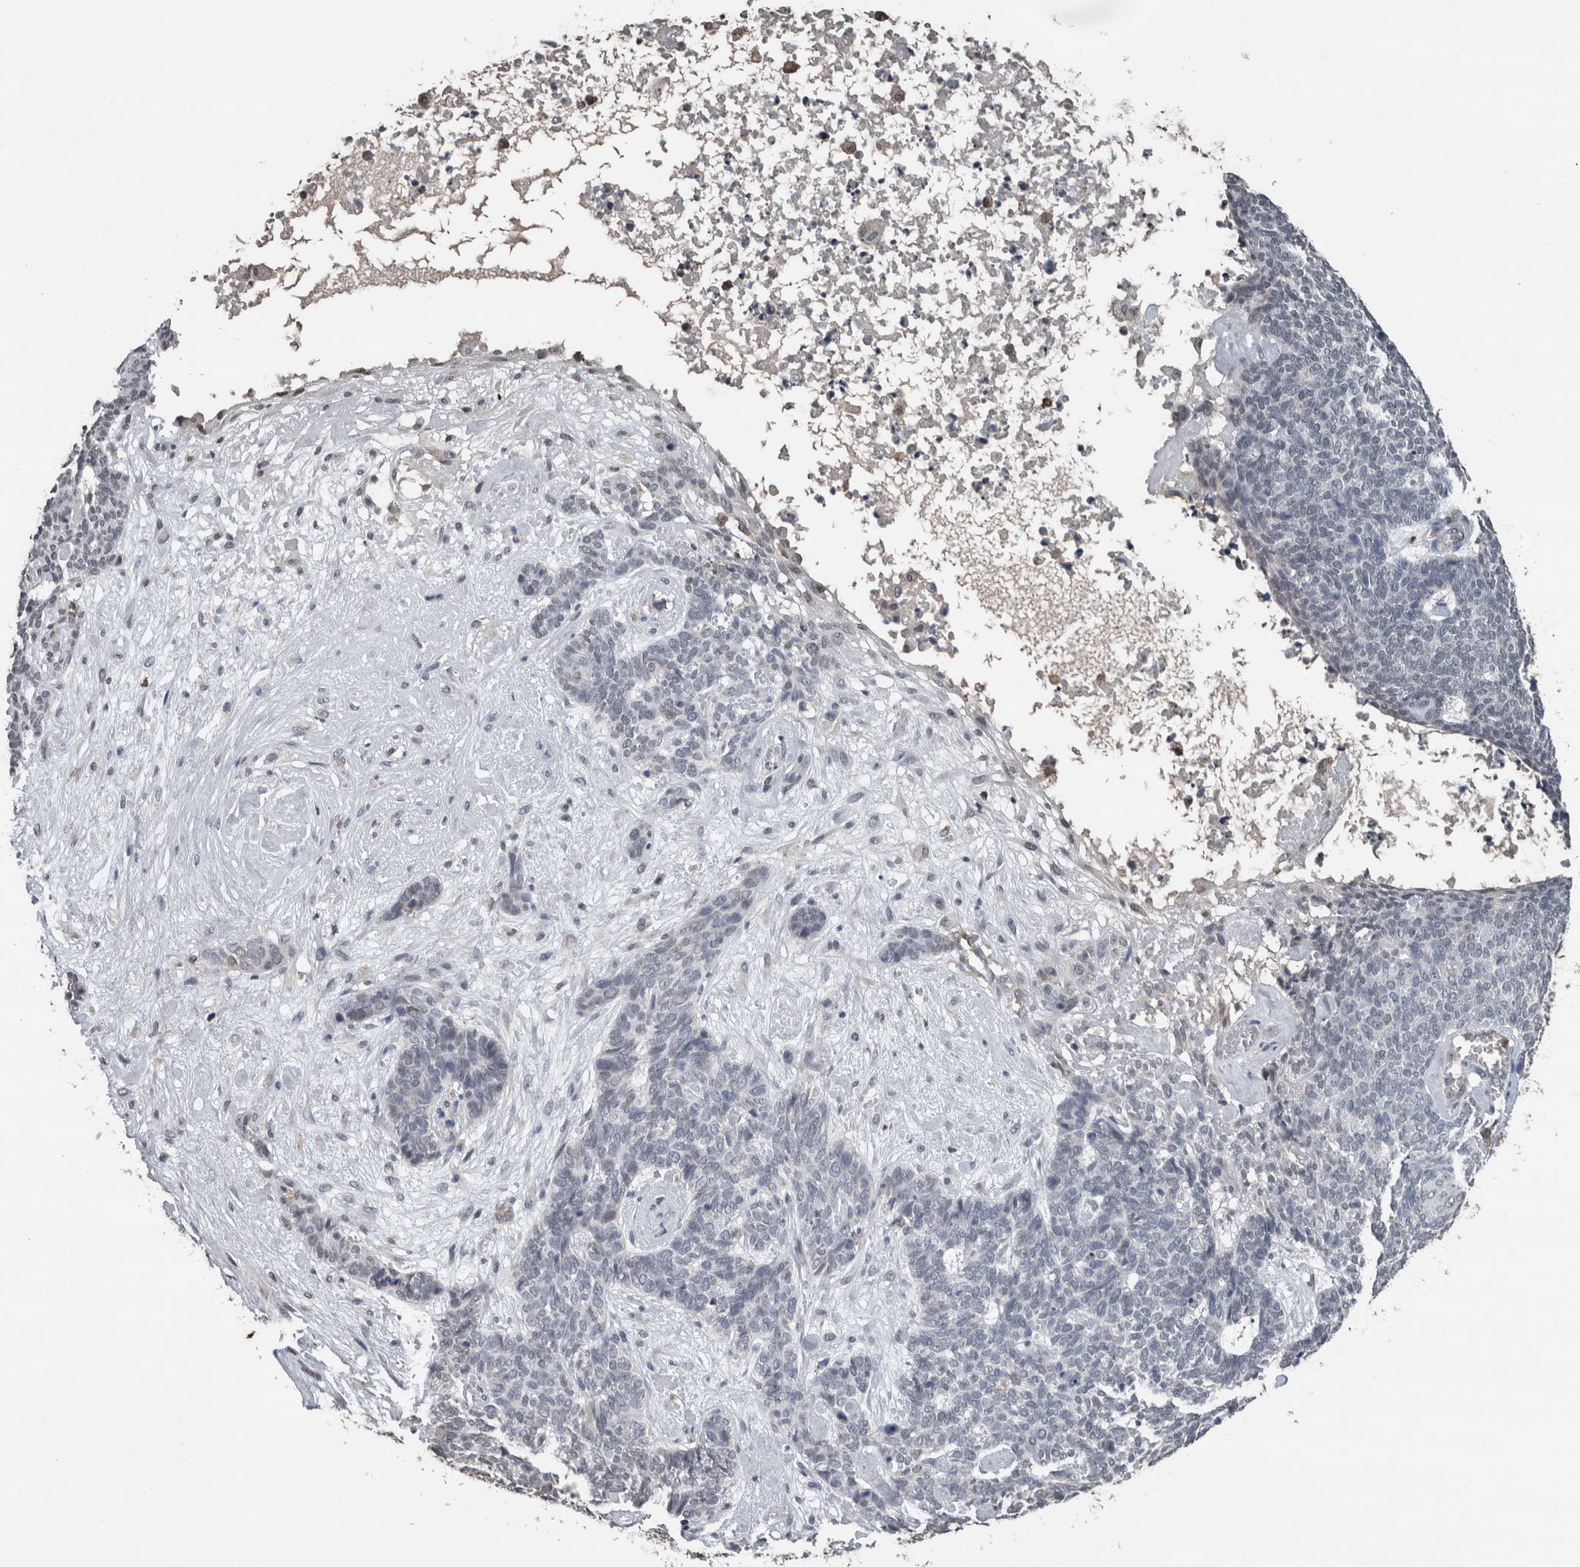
{"staining": {"intensity": "negative", "quantity": "none", "location": "none"}, "tissue": "skin cancer", "cell_type": "Tumor cells", "image_type": "cancer", "snomed": [{"axis": "morphology", "description": "Basal cell carcinoma"}, {"axis": "topography", "description": "Skin"}], "caption": "Tumor cells are negative for protein expression in human skin cancer.", "gene": "MAFF", "patient": {"sex": "female", "age": 84}}